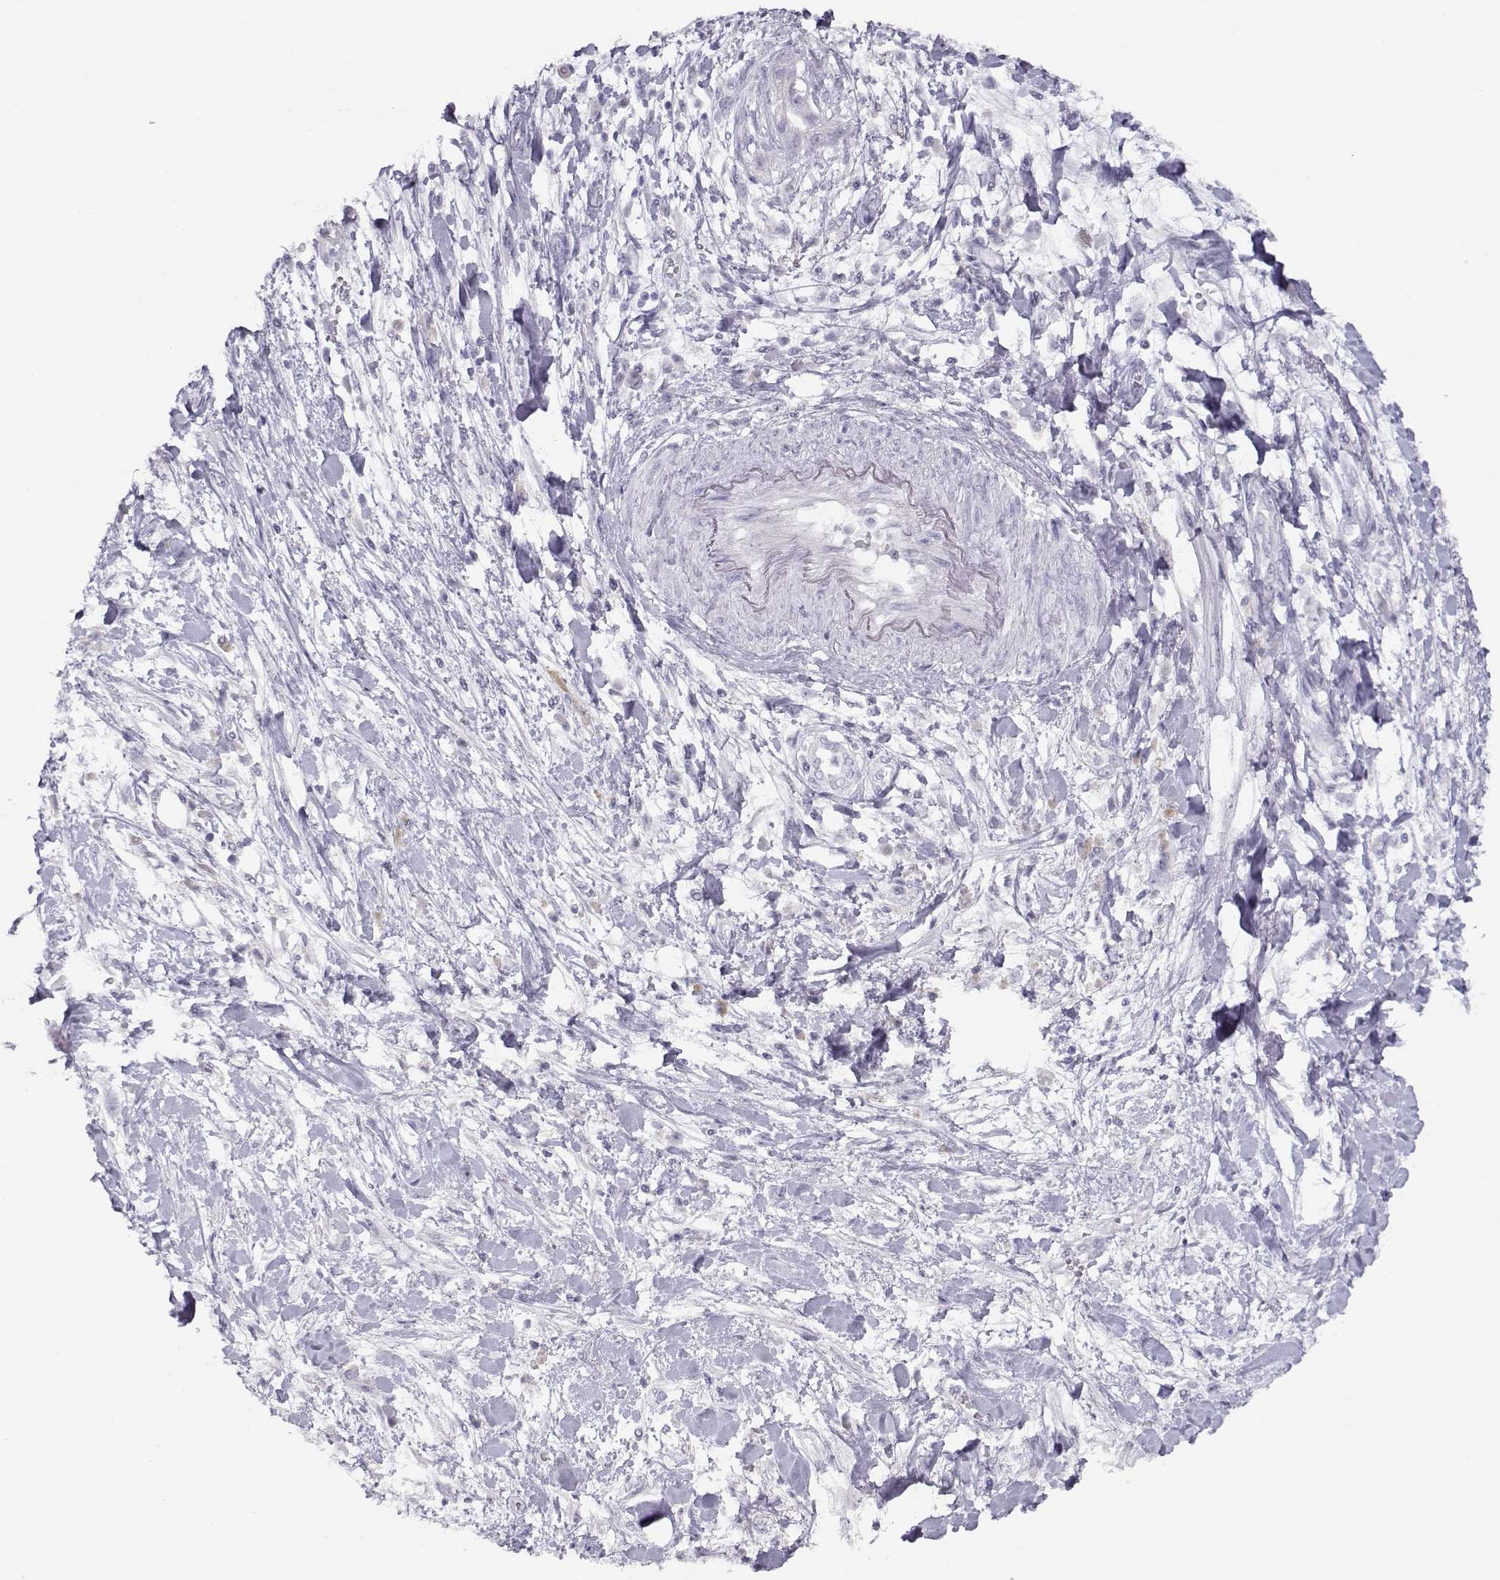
{"staining": {"intensity": "negative", "quantity": "none", "location": "none"}, "tissue": "pancreatic cancer", "cell_type": "Tumor cells", "image_type": "cancer", "snomed": [{"axis": "morphology", "description": "Normal tissue, NOS"}, {"axis": "morphology", "description": "Adenocarcinoma, NOS"}, {"axis": "topography", "description": "Lymph node"}, {"axis": "topography", "description": "Pancreas"}], "caption": "This is an IHC photomicrograph of human pancreatic cancer (adenocarcinoma). There is no positivity in tumor cells.", "gene": "IMPG1", "patient": {"sex": "female", "age": 58}}